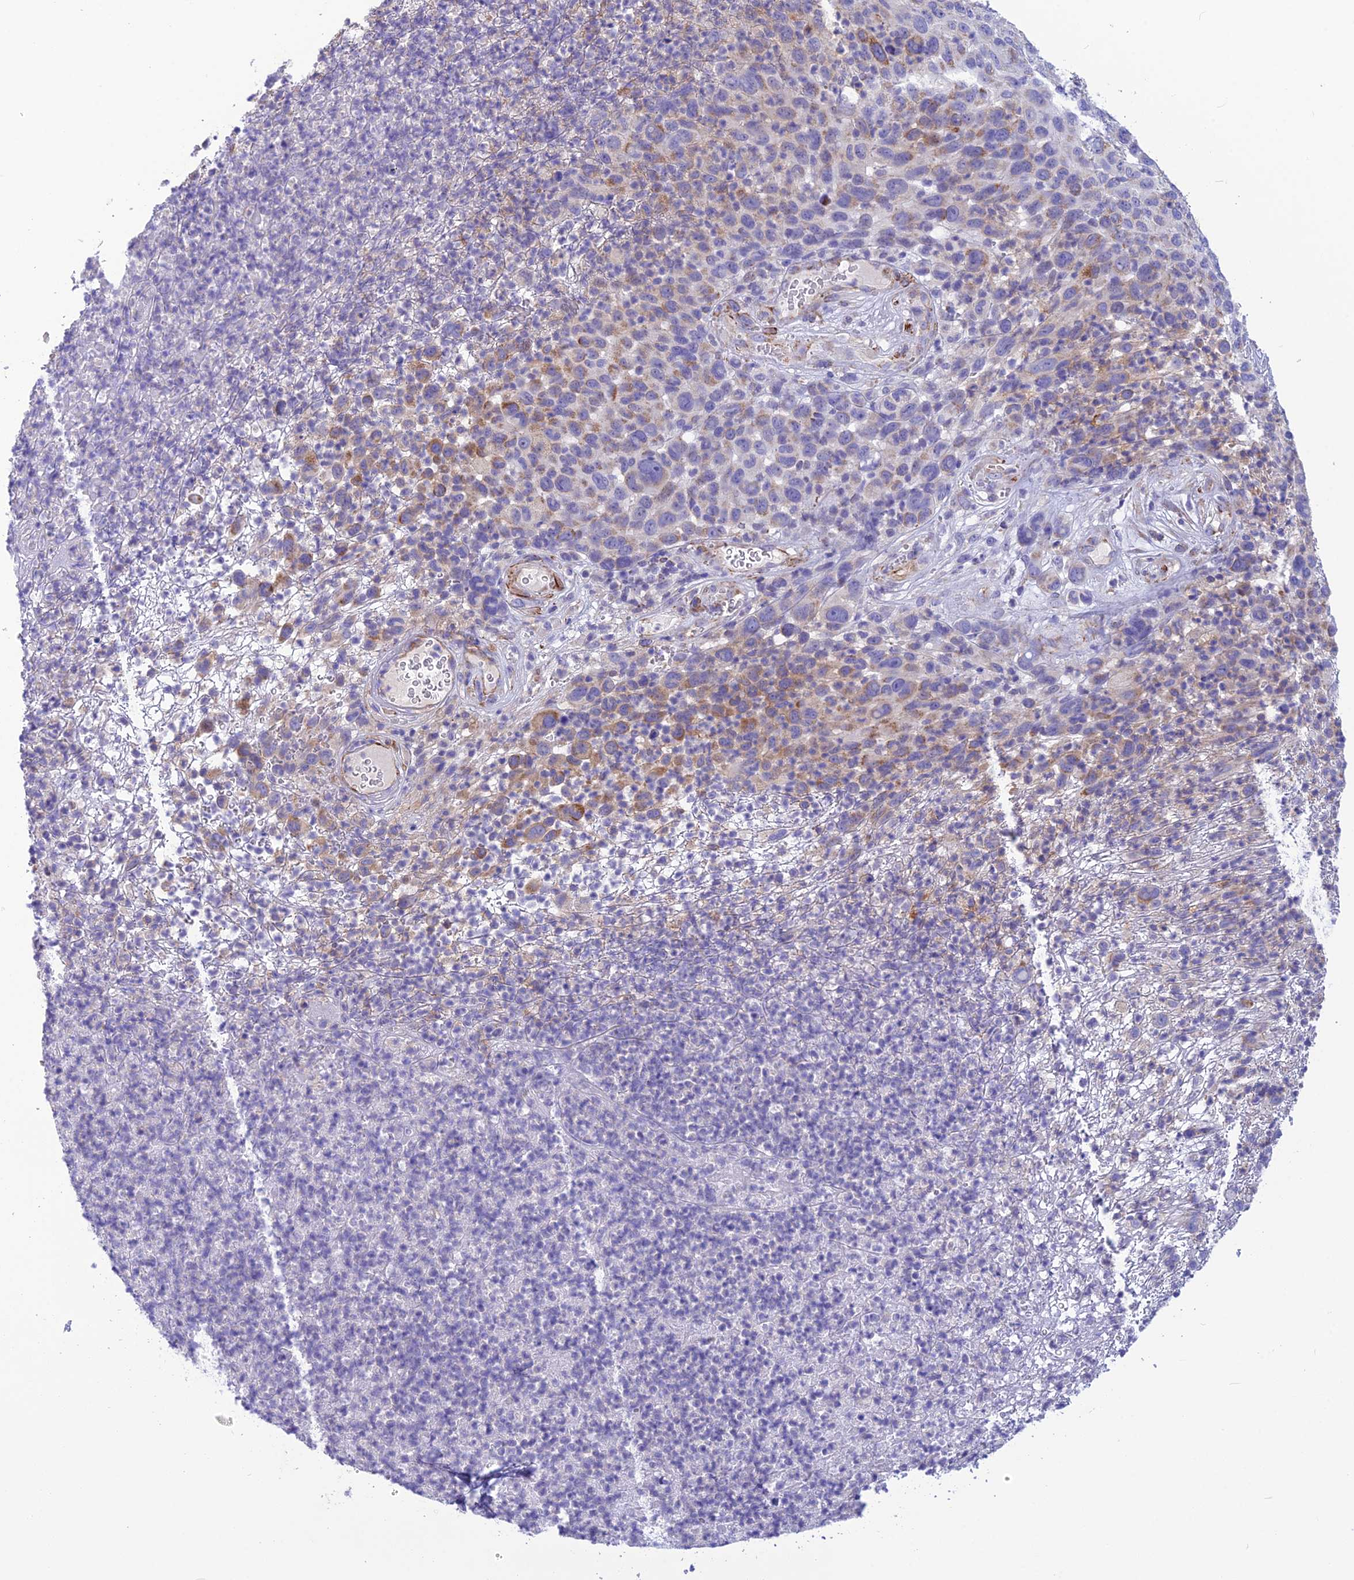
{"staining": {"intensity": "moderate", "quantity": "<25%", "location": "cytoplasmic/membranous"}, "tissue": "melanoma", "cell_type": "Tumor cells", "image_type": "cancer", "snomed": [{"axis": "morphology", "description": "Malignant melanoma, NOS"}, {"axis": "topography", "description": "Skin"}], "caption": "Protein analysis of malignant melanoma tissue exhibits moderate cytoplasmic/membranous expression in about <25% of tumor cells. (brown staining indicates protein expression, while blue staining denotes nuclei).", "gene": "POMGNT1", "patient": {"sex": "male", "age": 49}}